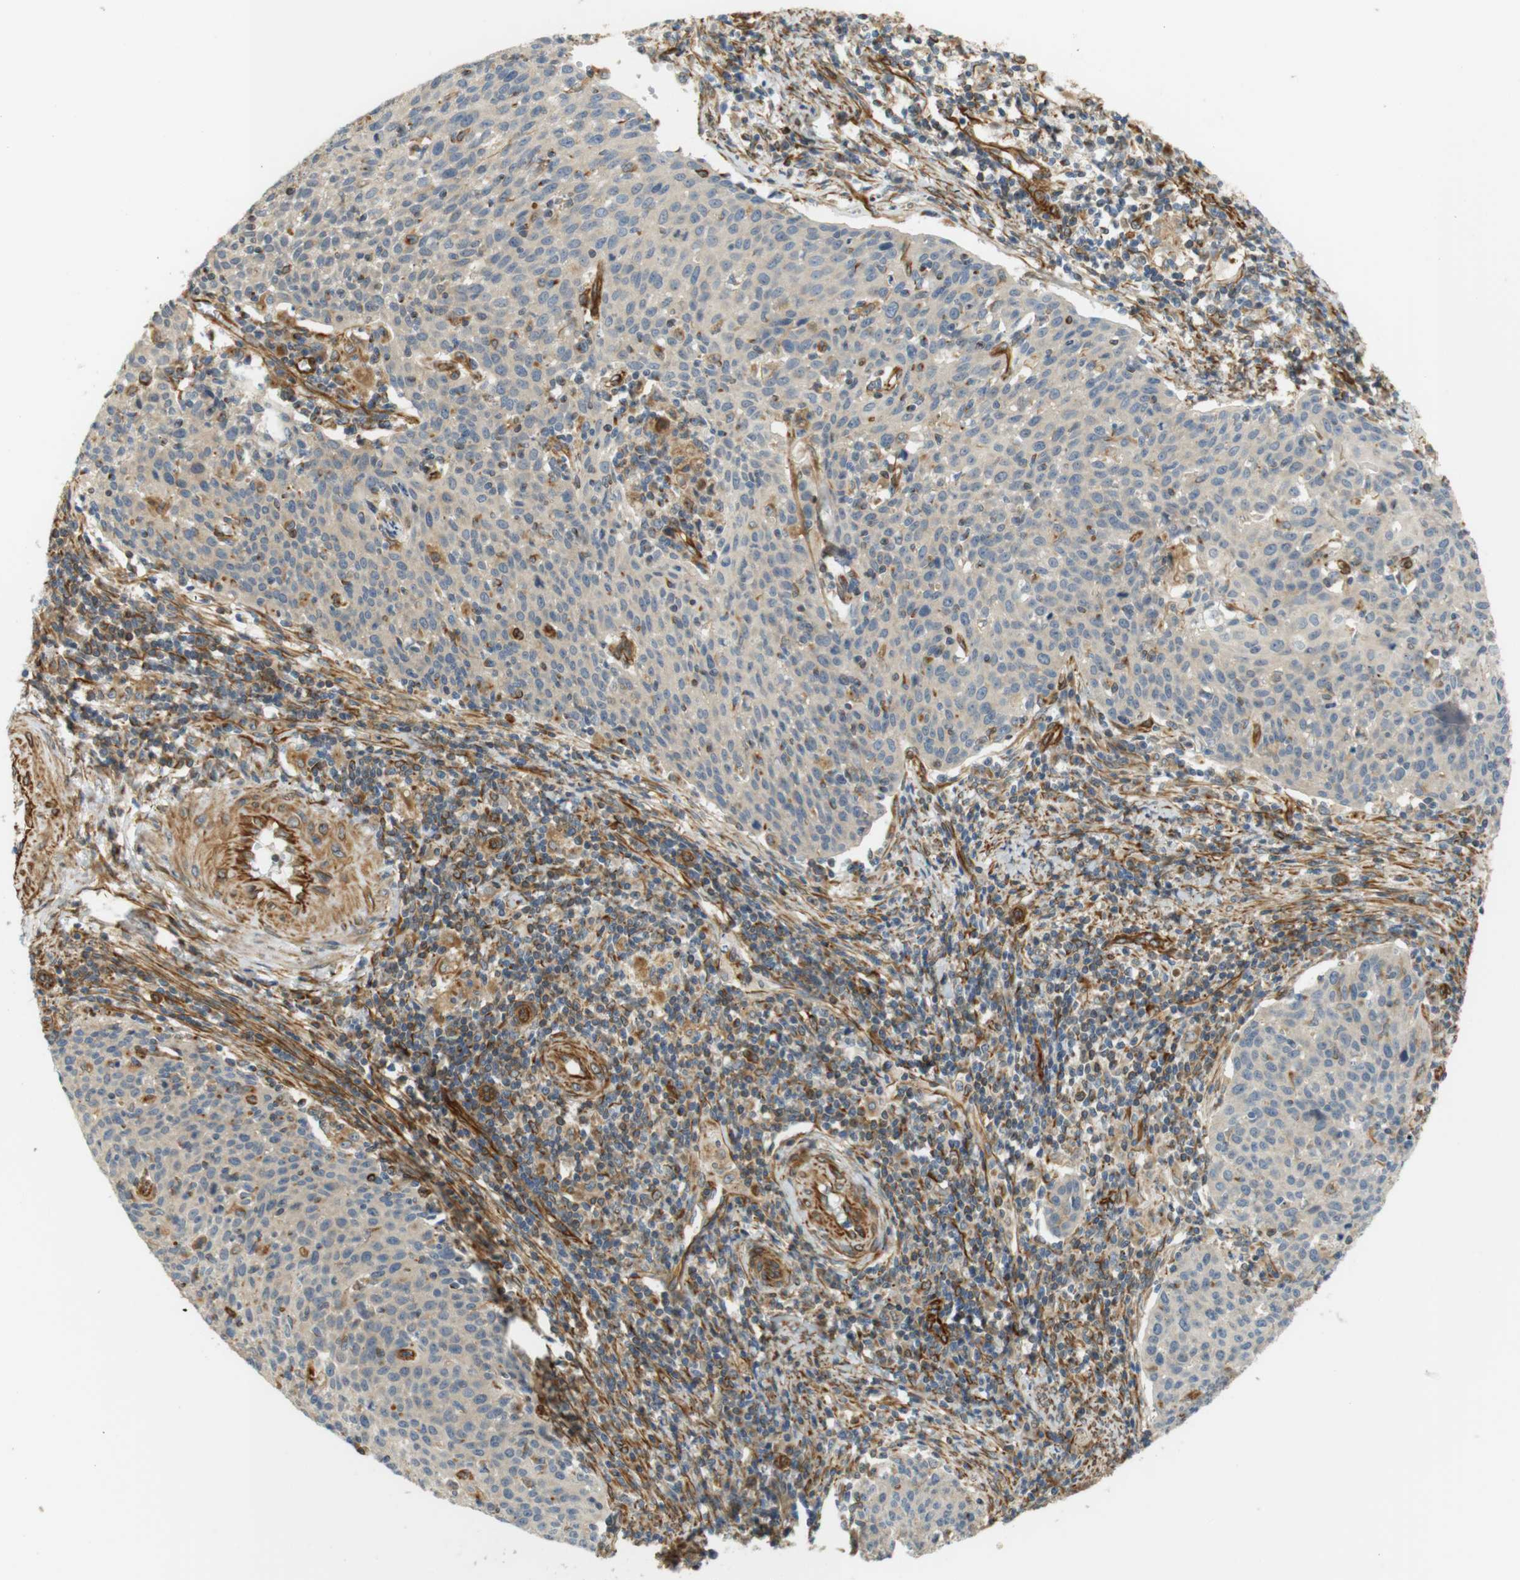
{"staining": {"intensity": "weak", "quantity": ">75%", "location": "cytoplasmic/membranous"}, "tissue": "cervical cancer", "cell_type": "Tumor cells", "image_type": "cancer", "snomed": [{"axis": "morphology", "description": "Squamous cell carcinoma, NOS"}, {"axis": "topography", "description": "Cervix"}], "caption": "This photomicrograph exhibits immunohistochemistry (IHC) staining of cervical squamous cell carcinoma, with low weak cytoplasmic/membranous expression in about >75% of tumor cells.", "gene": "CYTH3", "patient": {"sex": "female", "age": 38}}